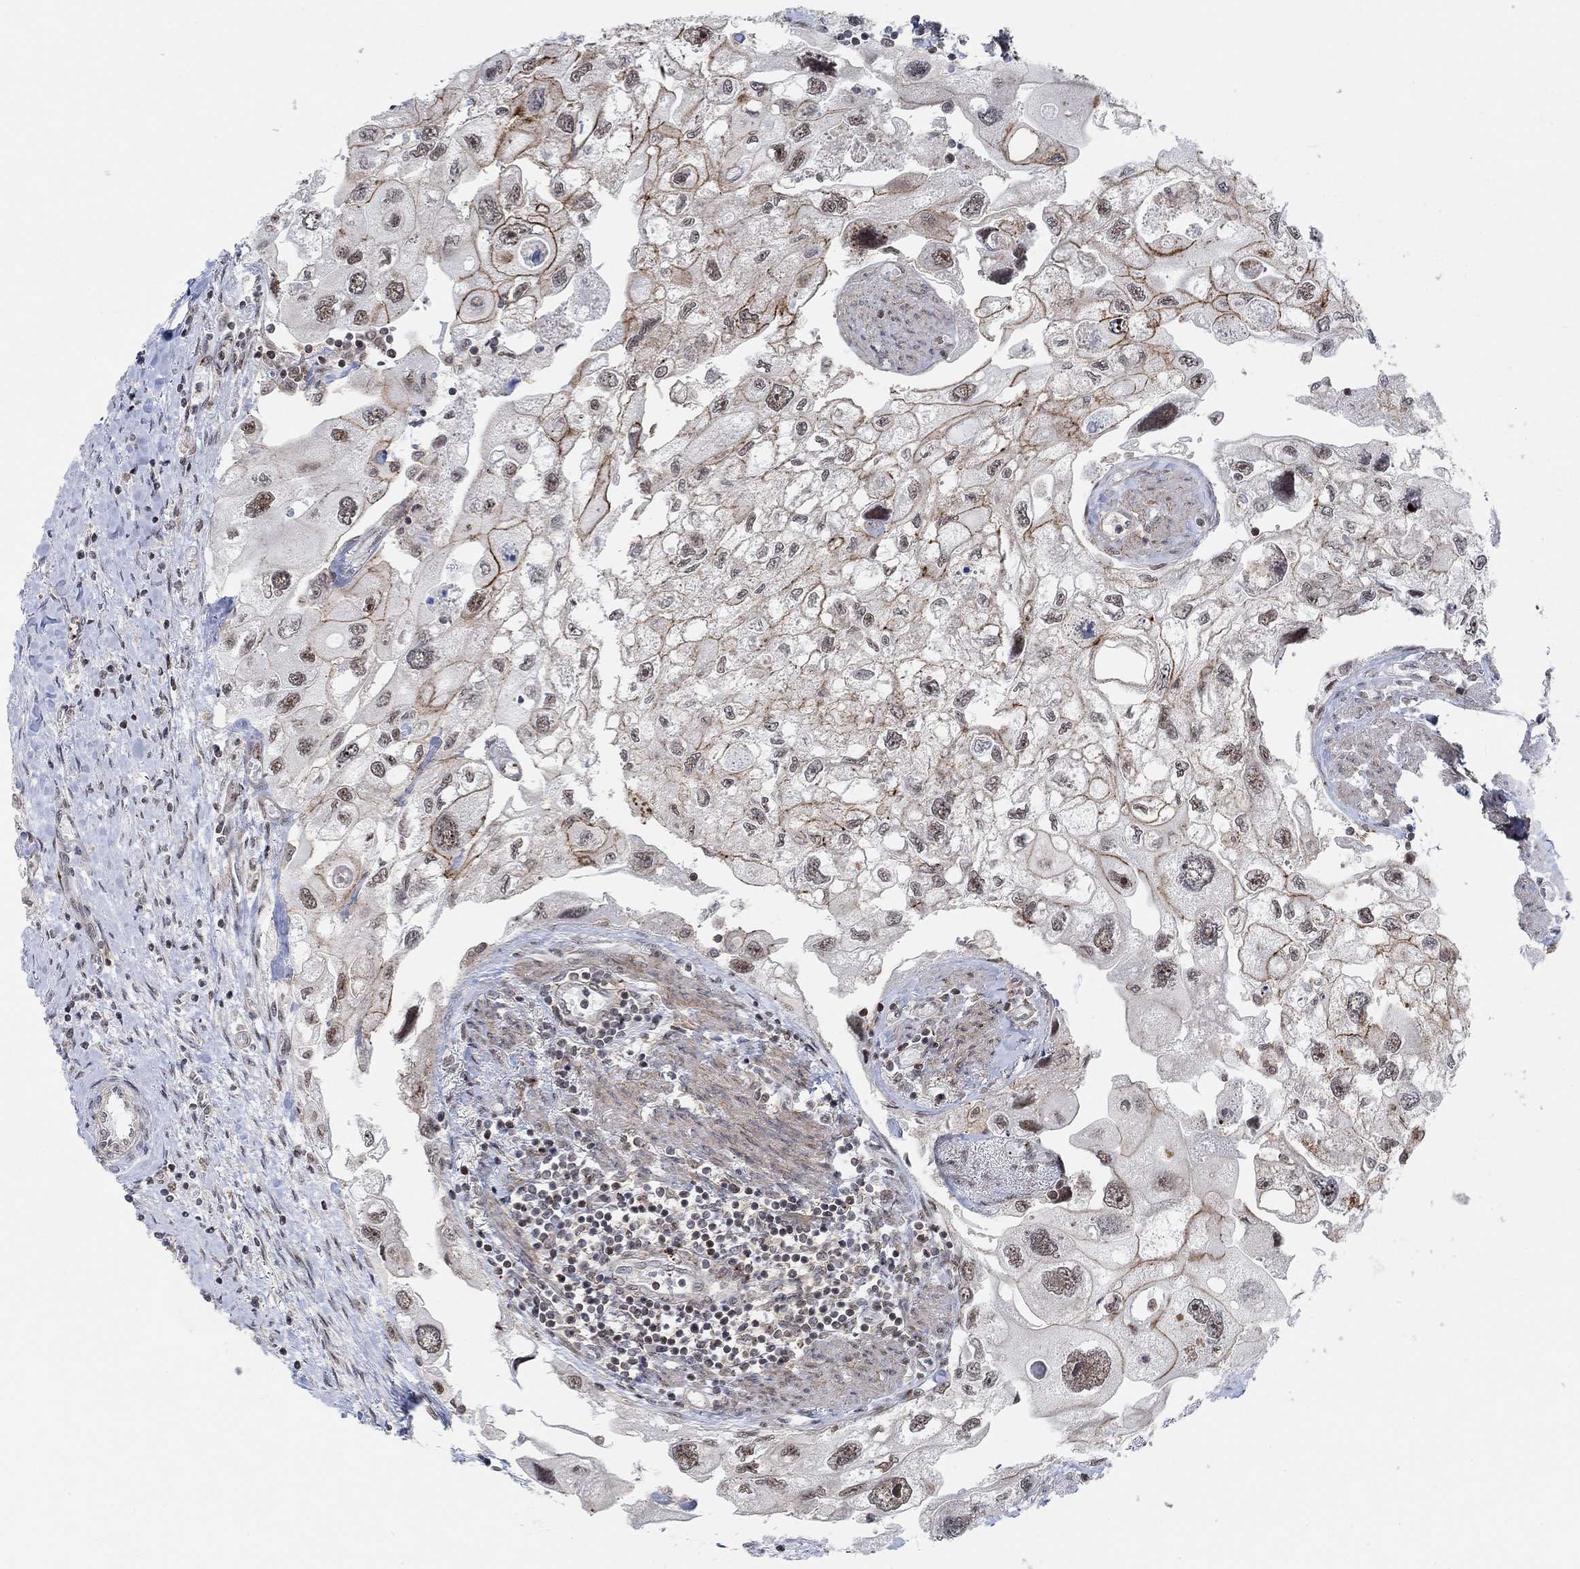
{"staining": {"intensity": "strong", "quantity": "25%-75%", "location": "cytoplasmic/membranous,nuclear"}, "tissue": "urothelial cancer", "cell_type": "Tumor cells", "image_type": "cancer", "snomed": [{"axis": "morphology", "description": "Urothelial carcinoma, High grade"}, {"axis": "topography", "description": "Urinary bladder"}], "caption": "An IHC histopathology image of neoplastic tissue is shown. Protein staining in brown shows strong cytoplasmic/membranous and nuclear positivity in high-grade urothelial carcinoma within tumor cells.", "gene": "PWWP2B", "patient": {"sex": "male", "age": 59}}